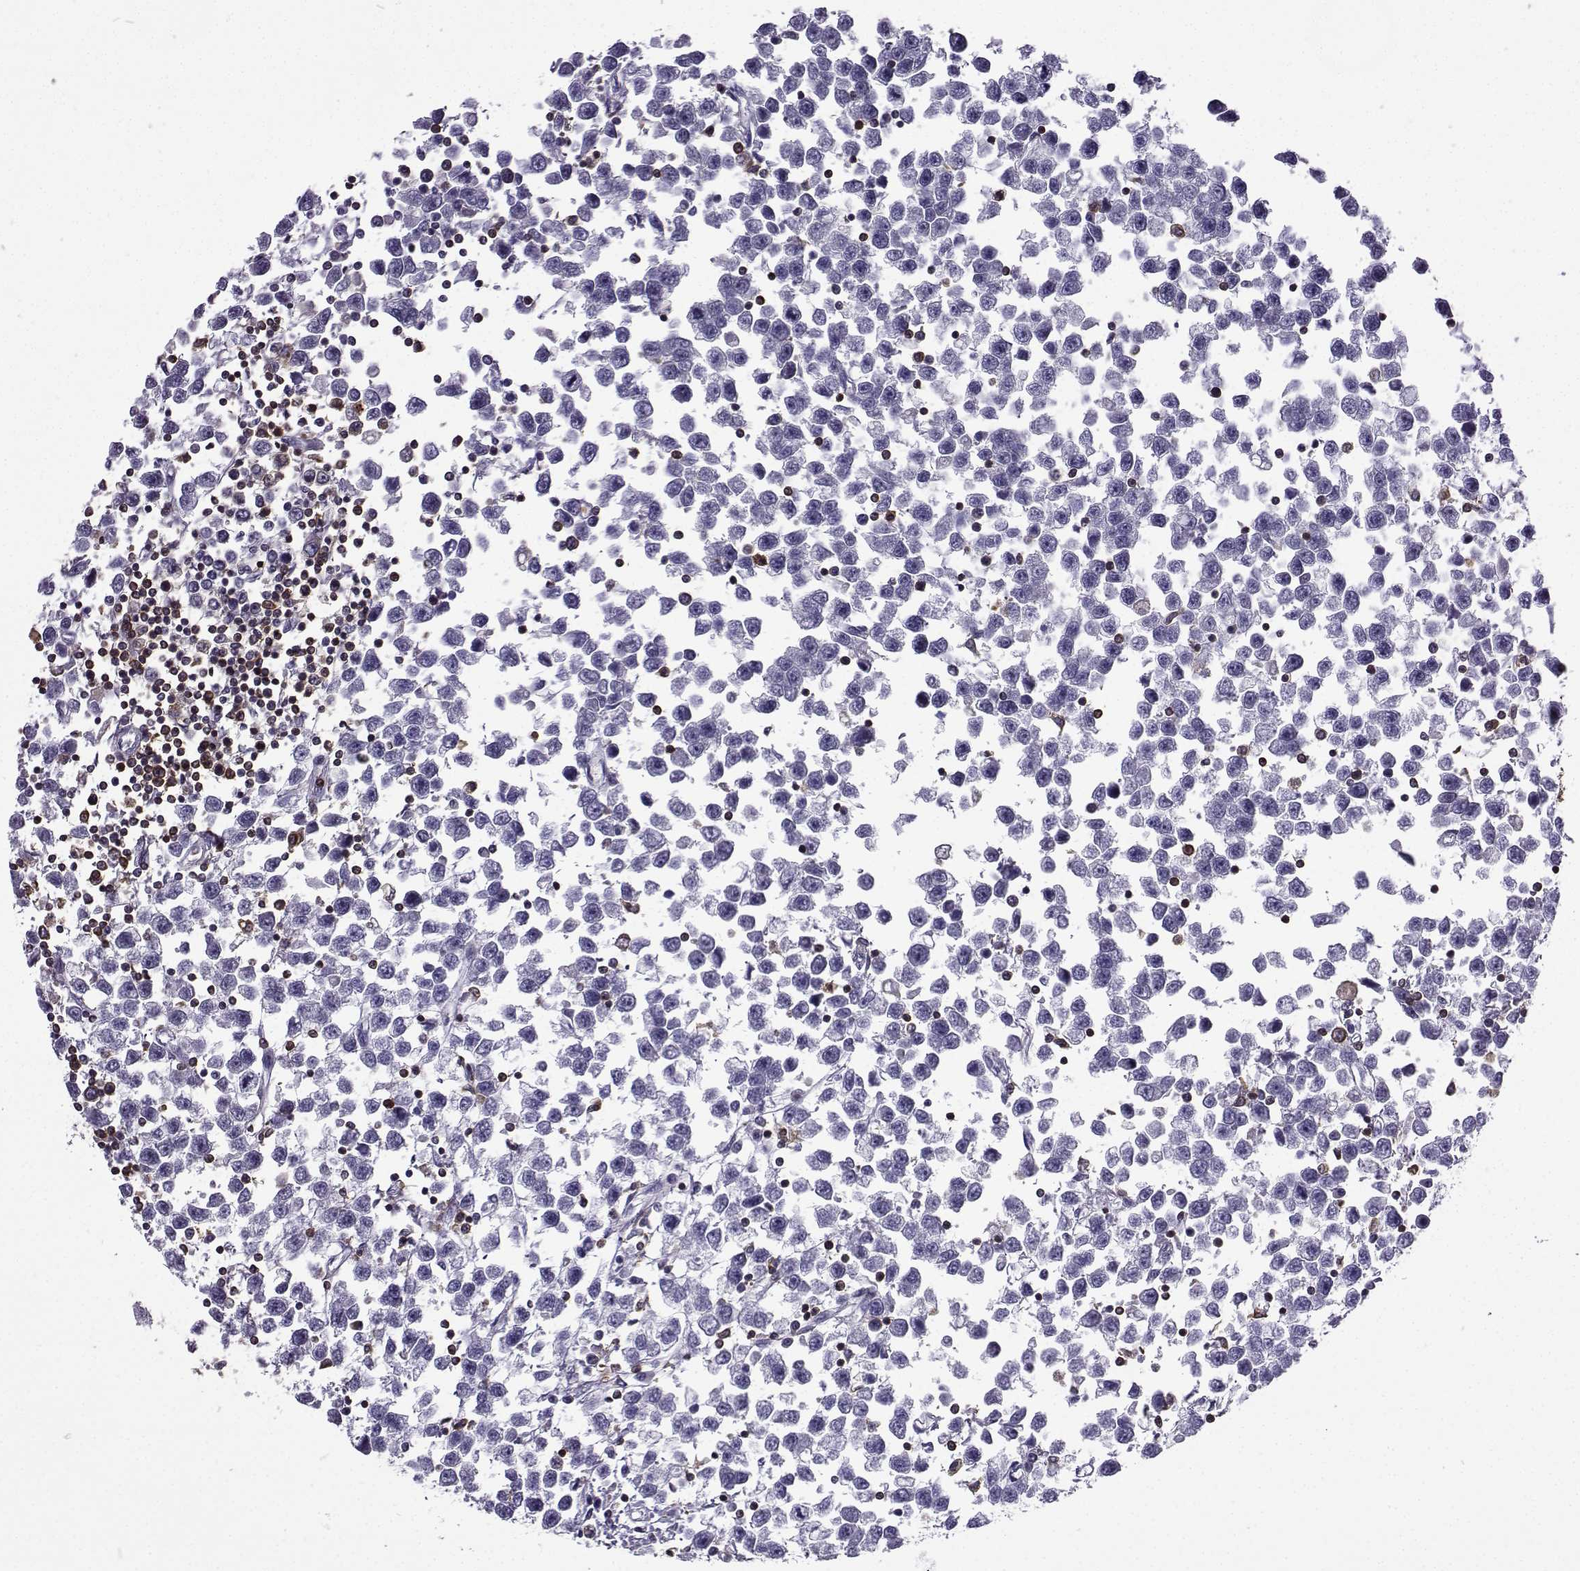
{"staining": {"intensity": "negative", "quantity": "none", "location": "none"}, "tissue": "testis cancer", "cell_type": "Tumor cells", "image_type": "cancer", "snomed": [{"axis": "morphology", "description": "Seminoma, NOS"}, {"axis": "topography", "description": "Testis"}], "caption": "DAB (3,3'-diaminobenzidine) immunohistochemical staining of testis cancer (seminoma) demonstrates no significant expression in tumor cells.", "gene": "DOCK10", "patient": {"sex": "male", "age": 34}}